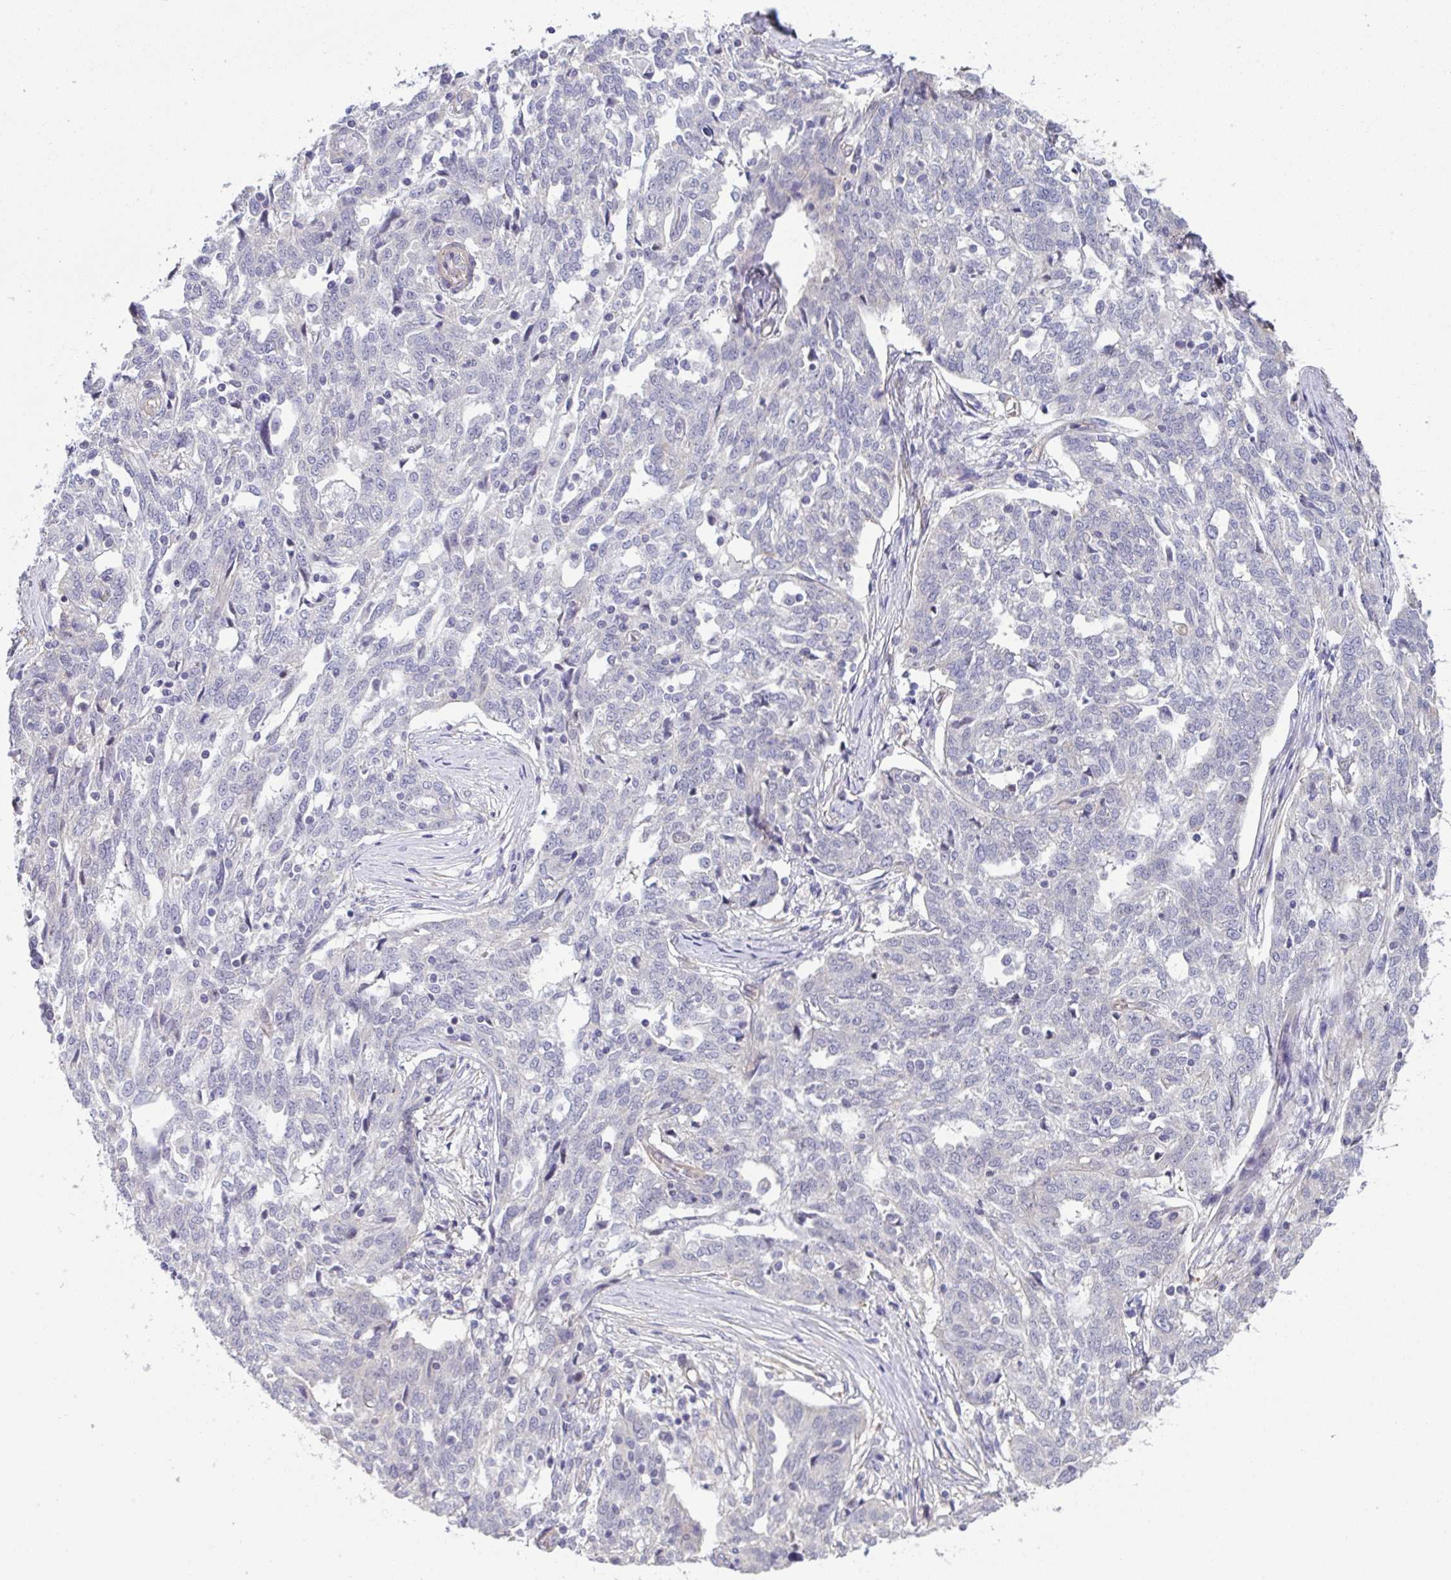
{"staining": {"intensity": "negative", "quantity": "none", "location": "none"}, "tissue": "ovarian cancer", "cell_type": "Tumor cells", "image_type": "cancer", "snomed": [{"axis": "morphology", "description": "Cystadenocarcinoma, serous, NOS"}, {"axis": "topography", "description": "Ovary"}], "caption": "Tumor cells are negative for brown protein staining in serous cystadenocarcinoma (ovarian). (DAB (3,3'-diaminobenzidine) immunohistochemistry, high magnification).", "gene": "MYL12A", "patient": {"sex": "female", "age": 67}}